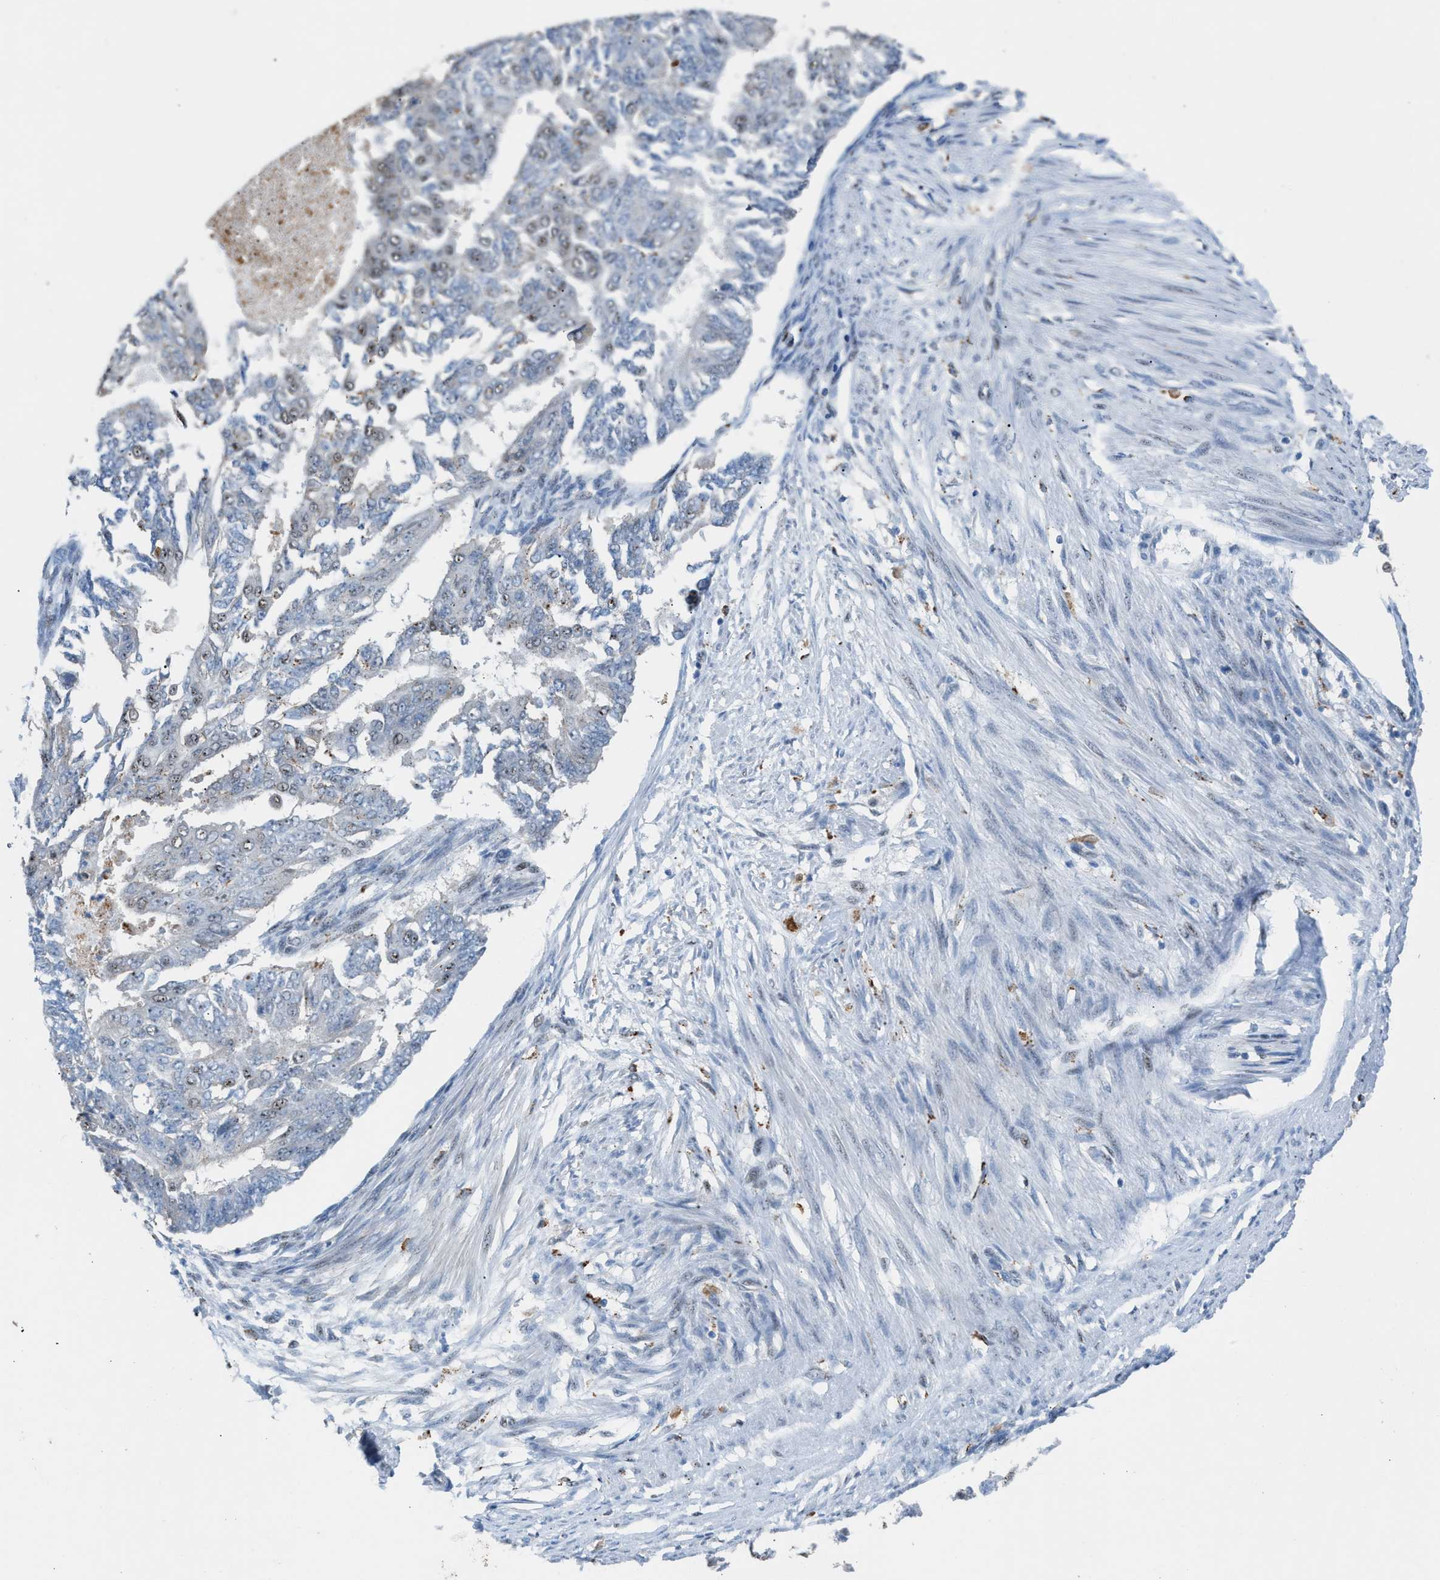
{"staining": {"intensity": "negative", "quantity": "none", "location": "none"}, "tissue": "endometrial cancer", "cell_type": "Tumor cells", "image_type": "cancer", "snomed": [{"axis": "morphology", "description": "Adenocarcinoma, NOS"}, {"axis": "topography", "description": "Endometrium"}], "caption": "Histopathology image shows no protein expression in tumor cells of endometrial cancer tissue.", "gene": "CENPP", "patient": {"sex": "female", "age": 32}}